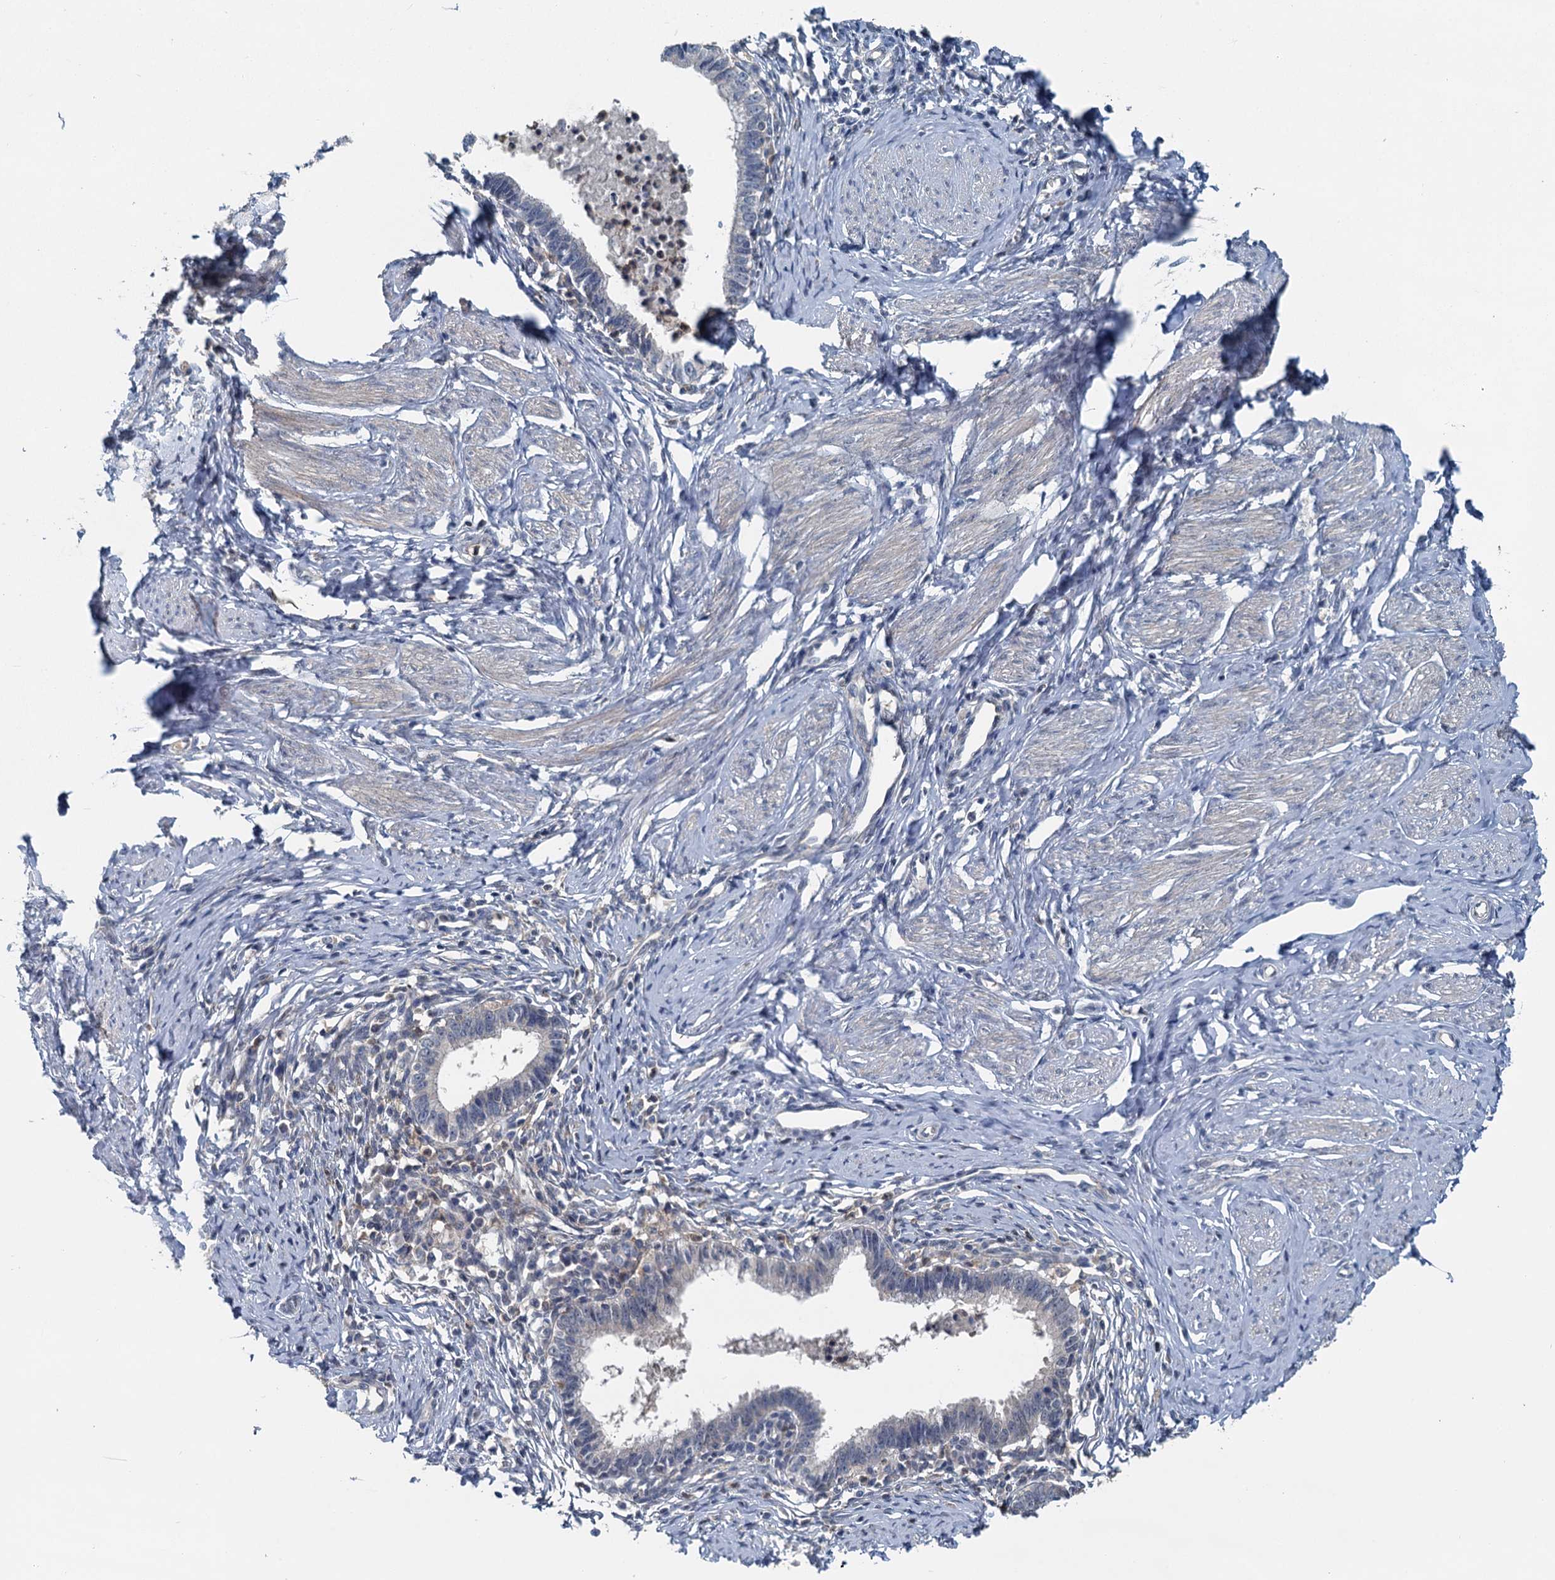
{"staining": {"intensity": "negative", "quantity": "none", "location": "none"}, "tissue": "cervical cancer", "cell_type": "Tumor cells", "image_type": "cancer", "snomed": [{"axis": "morphology", "description": "Adenocarcinoma, NOS"}, {"axis": "topography", "description": "Cervix"}], "caption": "Tumor cells are negative for protein expression in human adenocarcinoma (cervical).", "gene": "GCLM", "patient": {"sex": "female", "age": 36}}